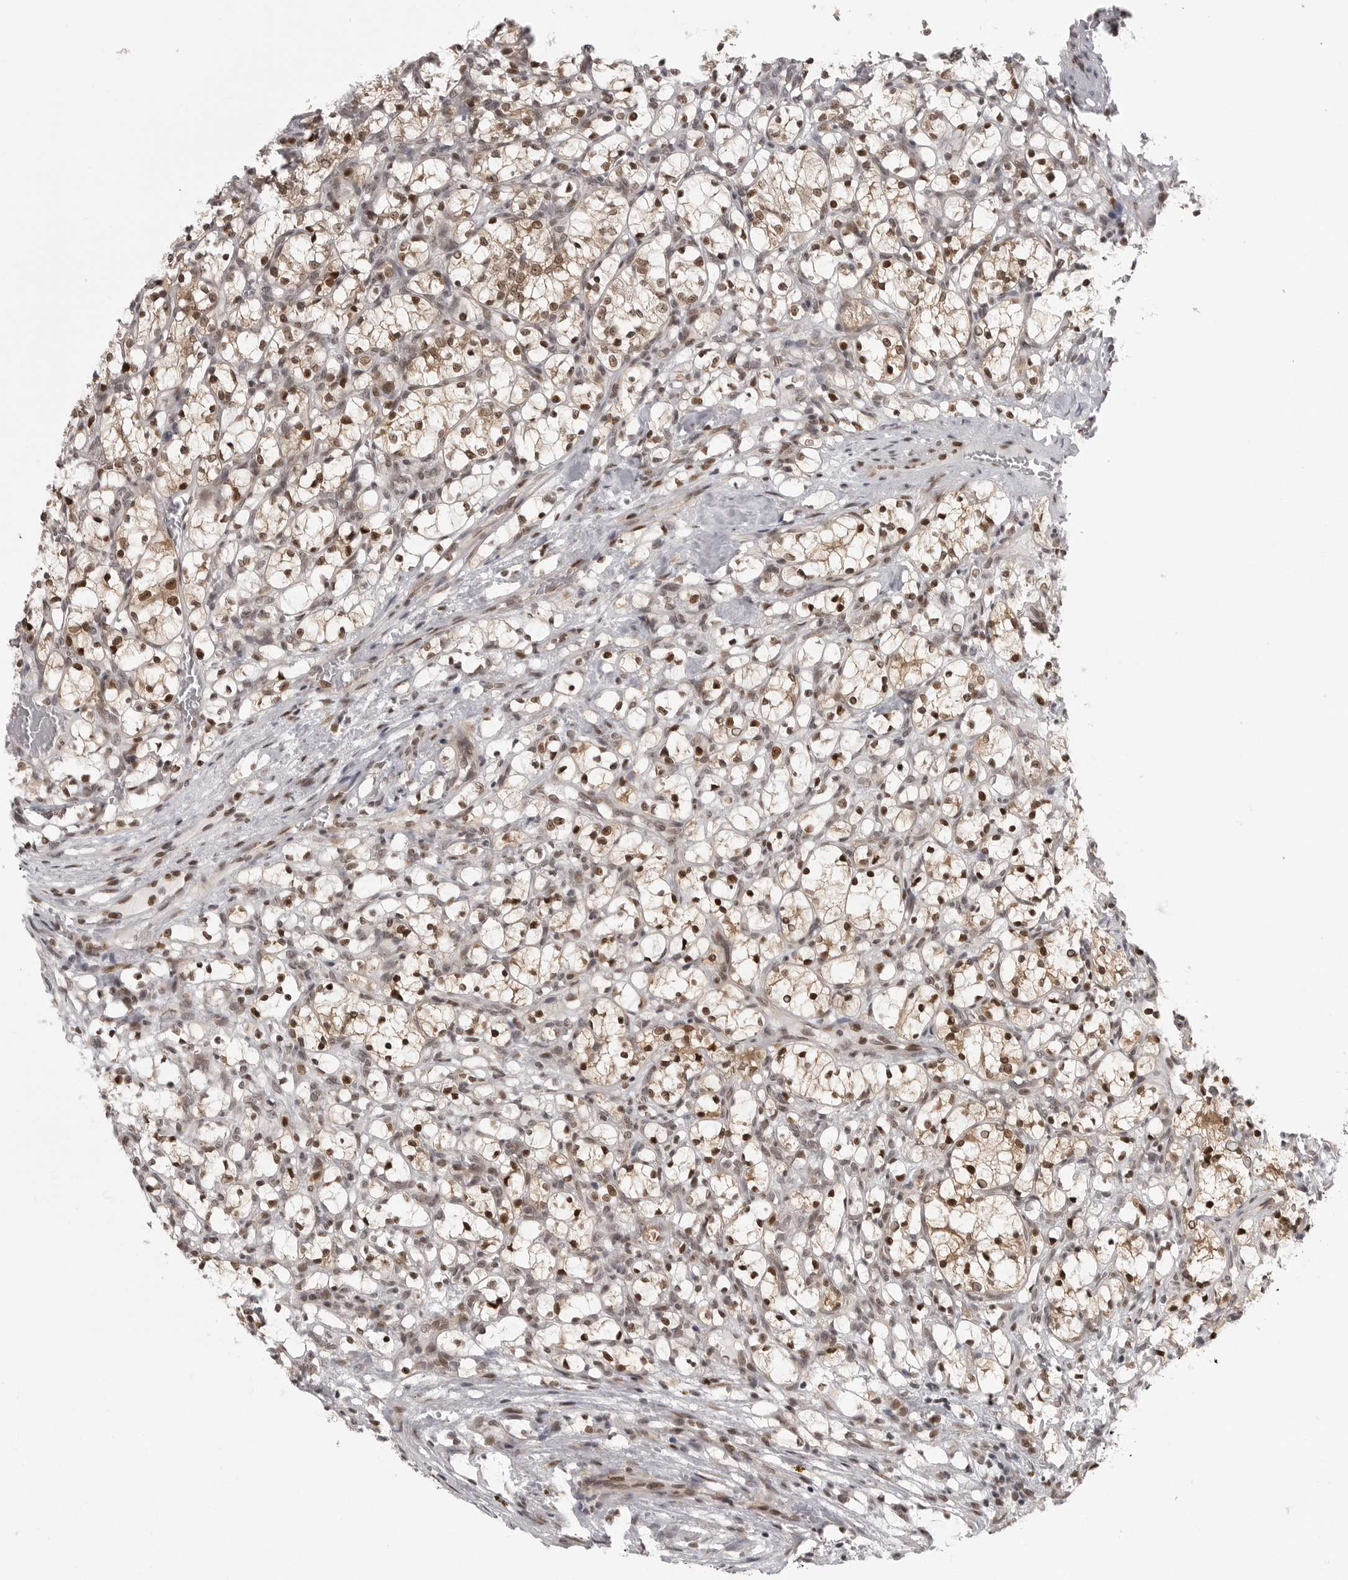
{"staining": {"intensity": "moderate", "quantity": ">75%", "location": "nuclear"}, "tissue": "renal cancer", "cell_type": "Tumor cells", "image_type": "cancer", "snomed": [{"axis": "morphology", "description": "Adenocarcinoma, NOS"}, {"axis": "topography", "description": "Kidney"}], "caption": "Renal adenocarcinoma stained with a protein marker shows moderate staining in tumor cells.", "gene": "PRDM10", "patient": {"sex": "female", "age": 69}}